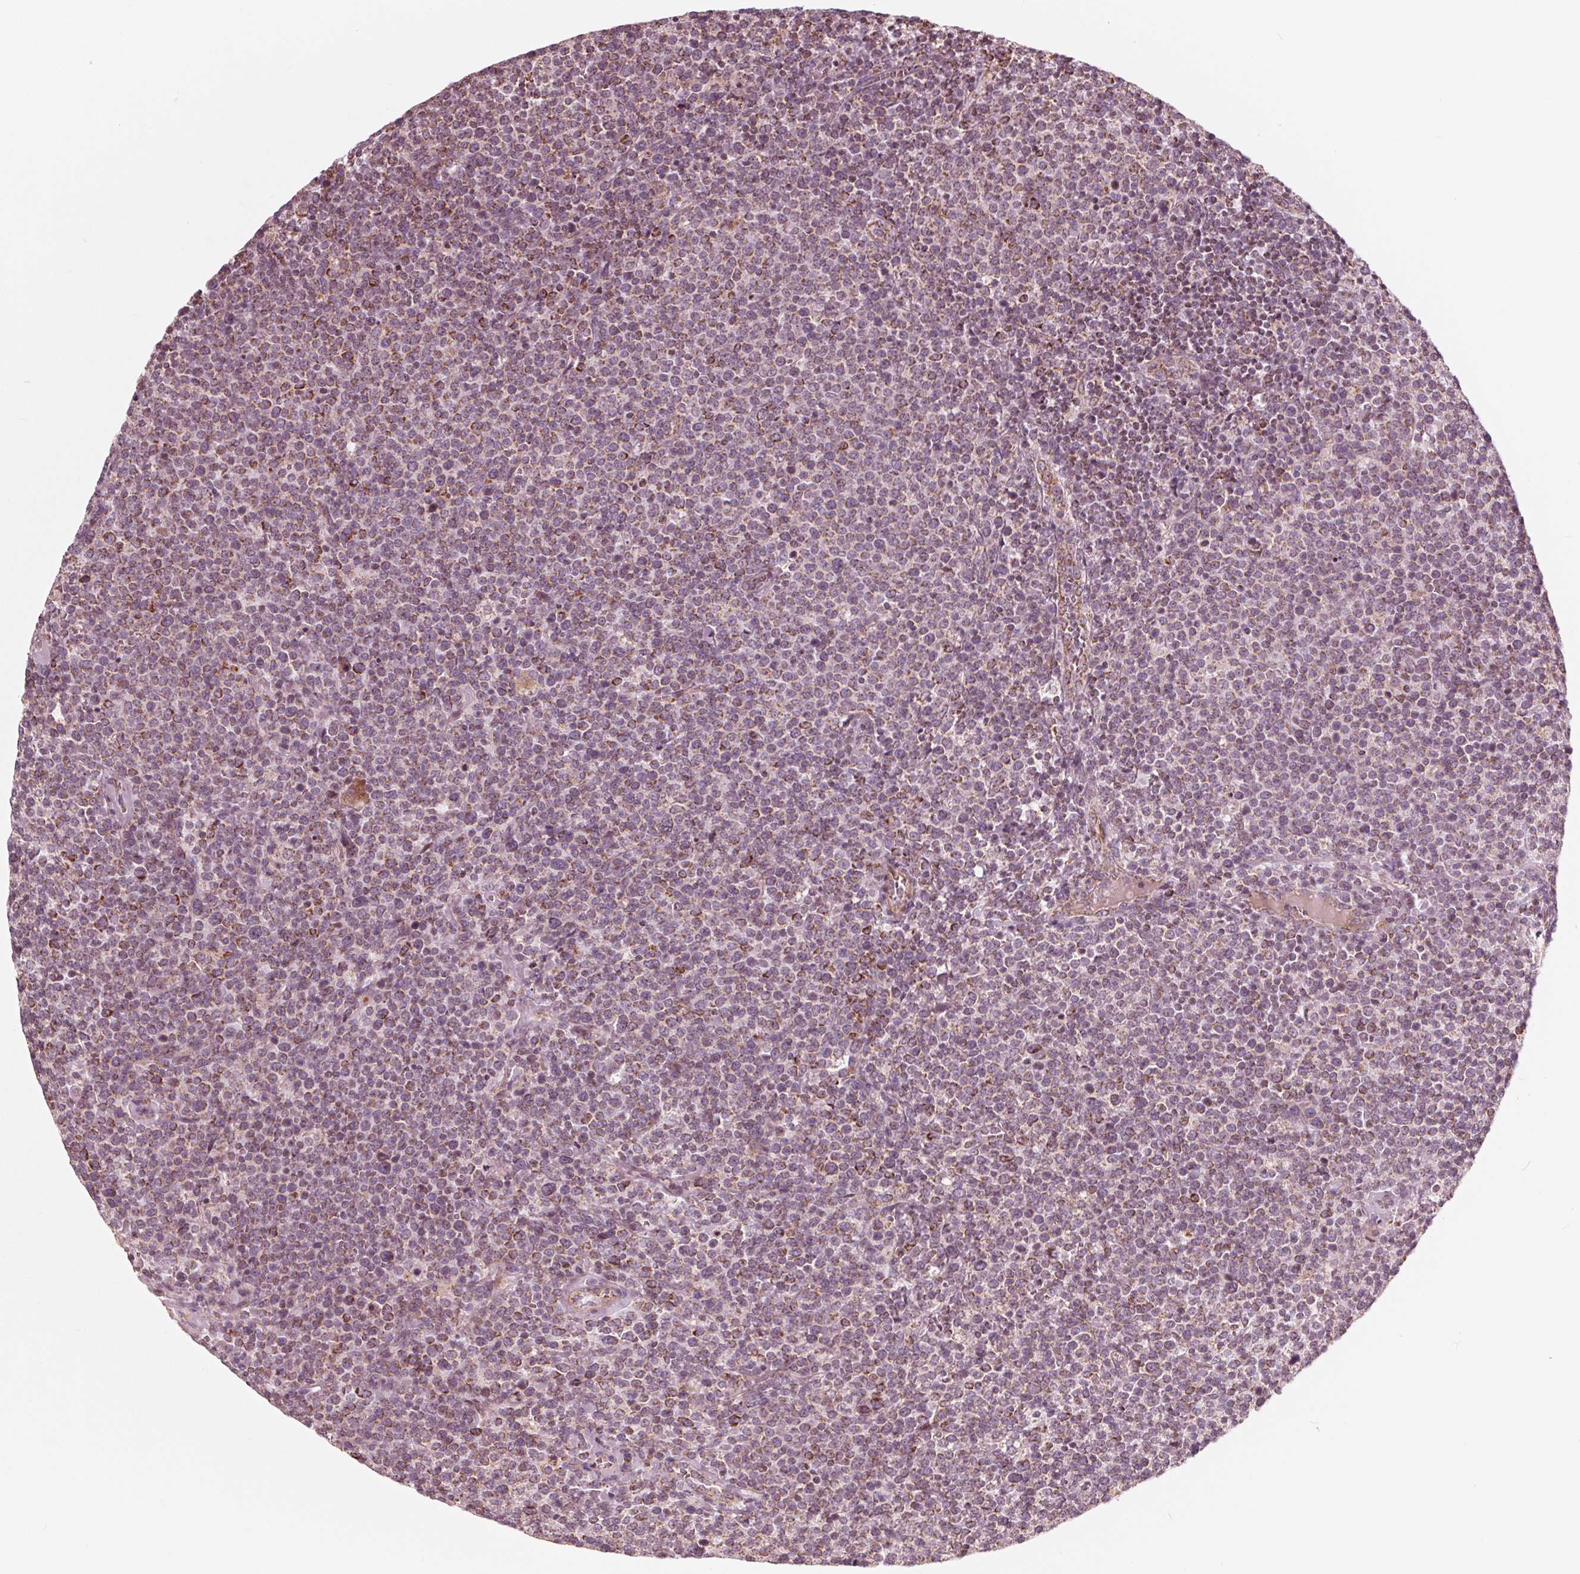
{"staining": {"intensity": "strong", "quantity": "<25%", "location": "cytoplasmic/membranous"}, "tissue": "lymphoma", "cell_type": "Tumor cells", "image_type": "cancer", "snomed": [{"axis": "morphology", "description": "Malignant lymphoma, non-Hodgkin's type, High grade"}, {"axis": "topography", "description": "Lymph node"}], "caption": "Immunohistochemistry (DAB) staining of human malignant lymphoma, non-Hodgkin's type (high-grade) reveals strong cytoplasmic/membranous protein expression in approximately <25% of tumor cells. The staining was performed using DAB (3,3'-diaminobenzidine), with brown indicating positive protein expression. Nuclei are stained blue with hematoxylin.", "gene": "DCAF4L2", "patient": {"sex": "male", "age": 61}}